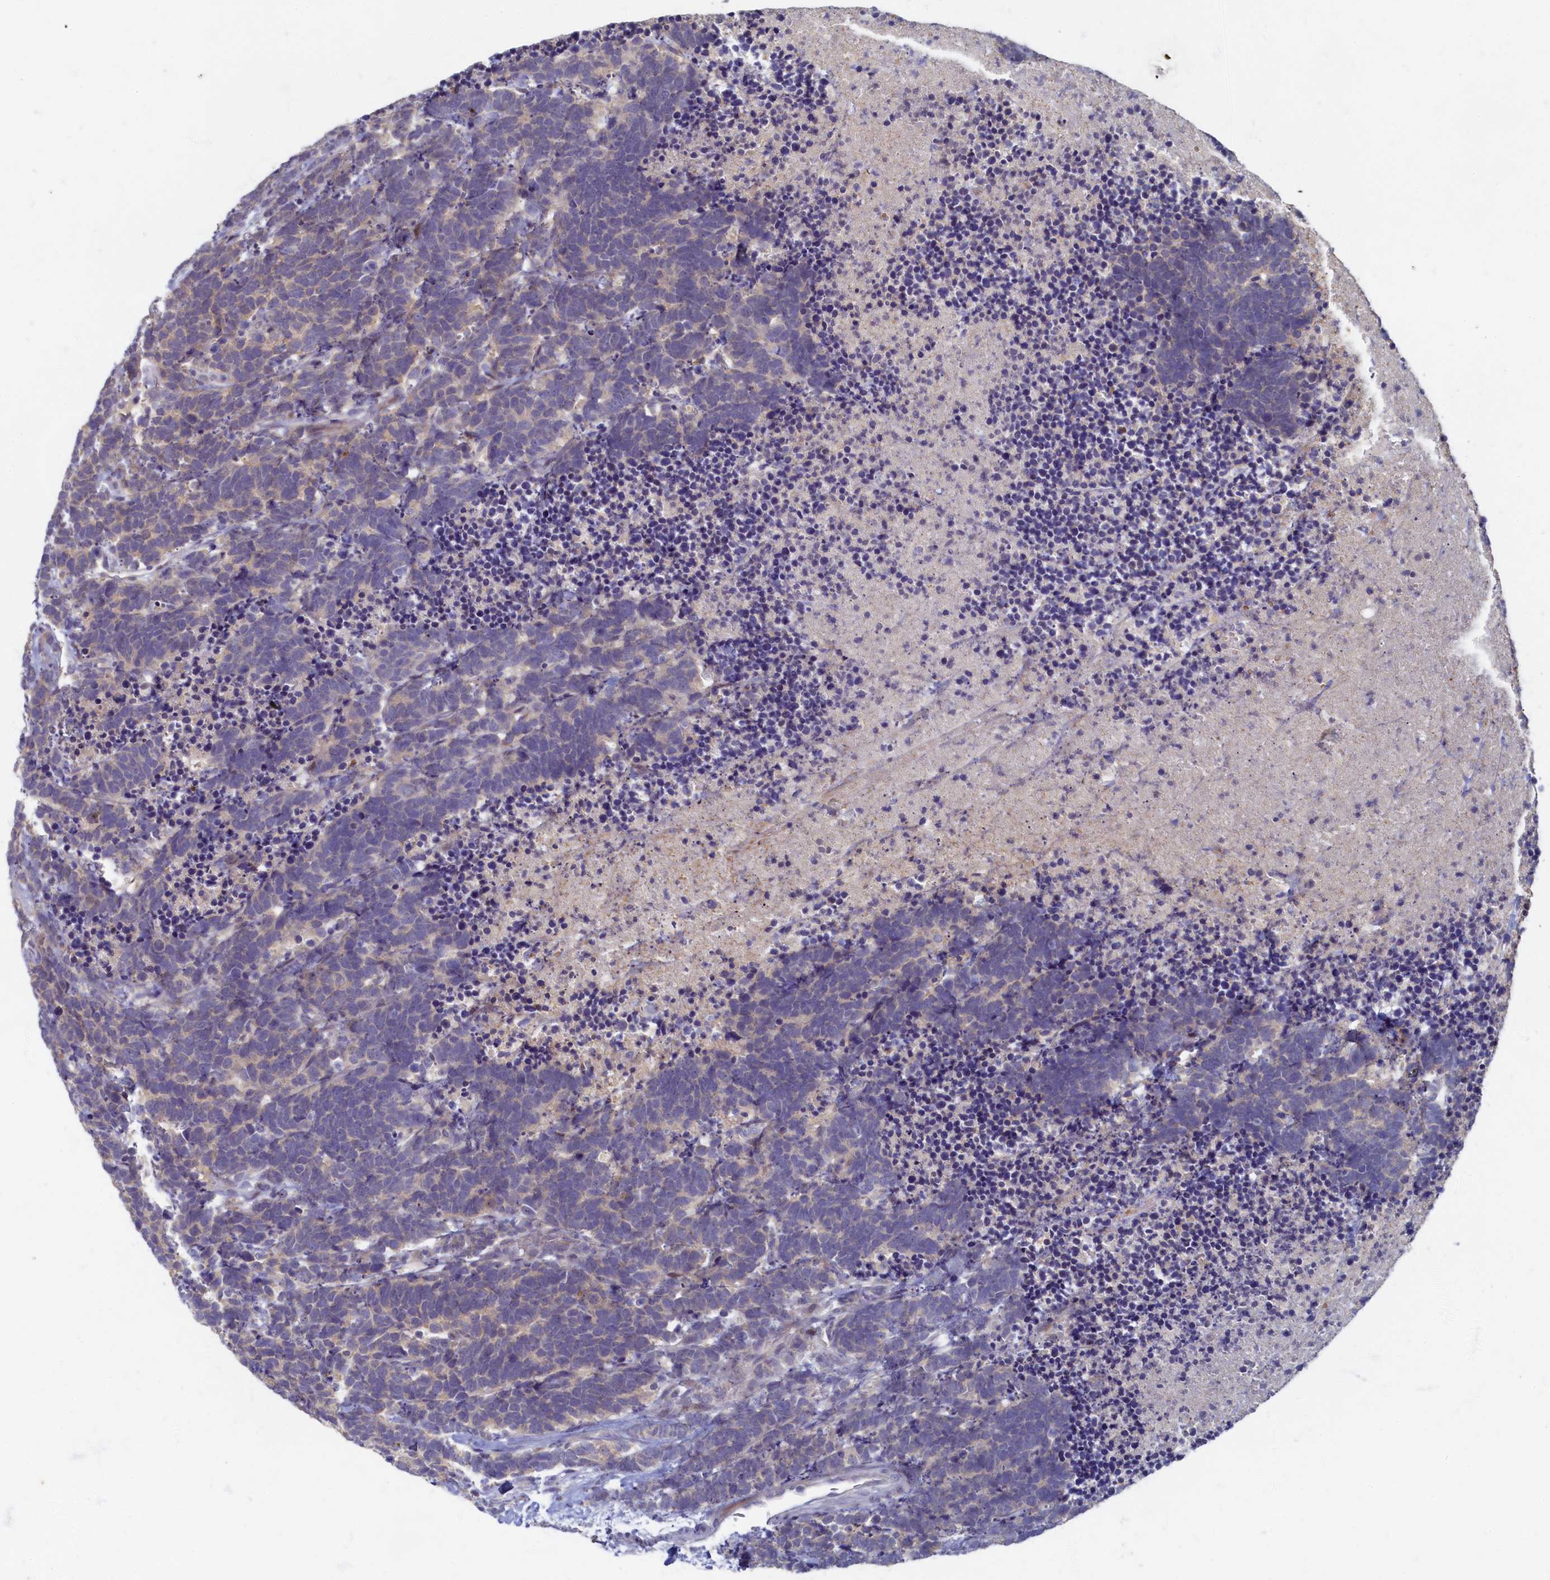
{"staining": {"intensity": "negative", "quantity": "none", "location": "none"}, "tissue": "carcinoid", "cell_type": "Tumor cells", "image_type": "cancer", "snomed": [{"axis": "morphology", "description": "Carcinoma, NOS"}, {"axis": "morphology", "description": "Carcinoid, malignant, NOS"}, {"axis": "topography", "description": "Urinary bladder"}], "caption": "The photomicrograph displays no significant expression in tumor cells of carcinoid.", "gene": "HUNK", "patient": {"sex": "male", "age": 57}}